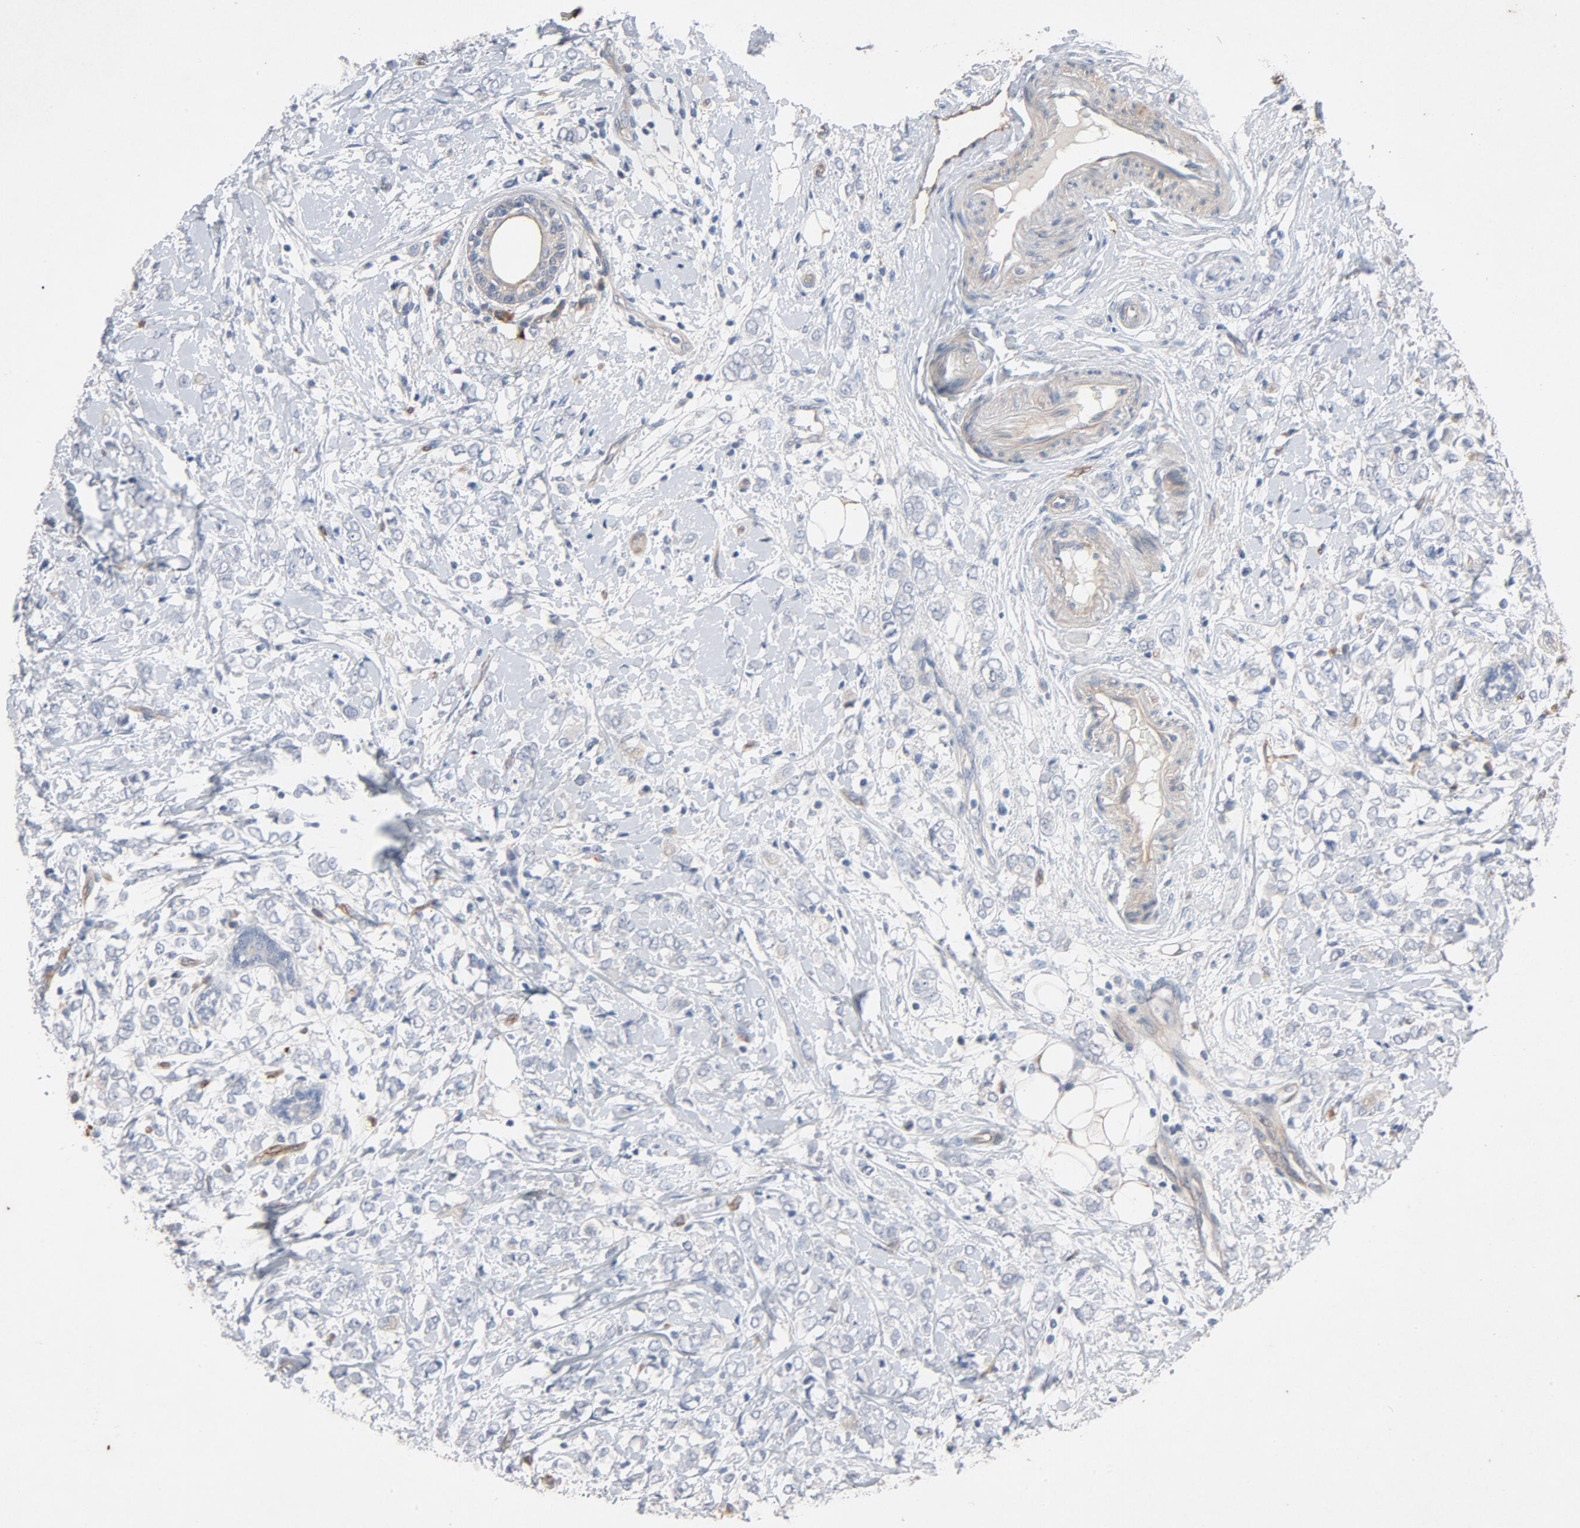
{"staining": {"intensity": "negative", "quantity": "none", "location": "none"}, "tissue": "breast cancer", "cell_type": "Tumor cells", "image_type": "cancer", "snomed": [{"axis": "morphology", "description": "Normal tissue, NOS"}, {"axis": "morphology", "description": "Lobular carcinoma"}, {"axis": "topography", "description": "Breast"}], "caption": "The image displays no staining of tumor cells in breast lobular carcinoma.", "gene": "KDR", "patient": {"sex": "female", "age": 47}}